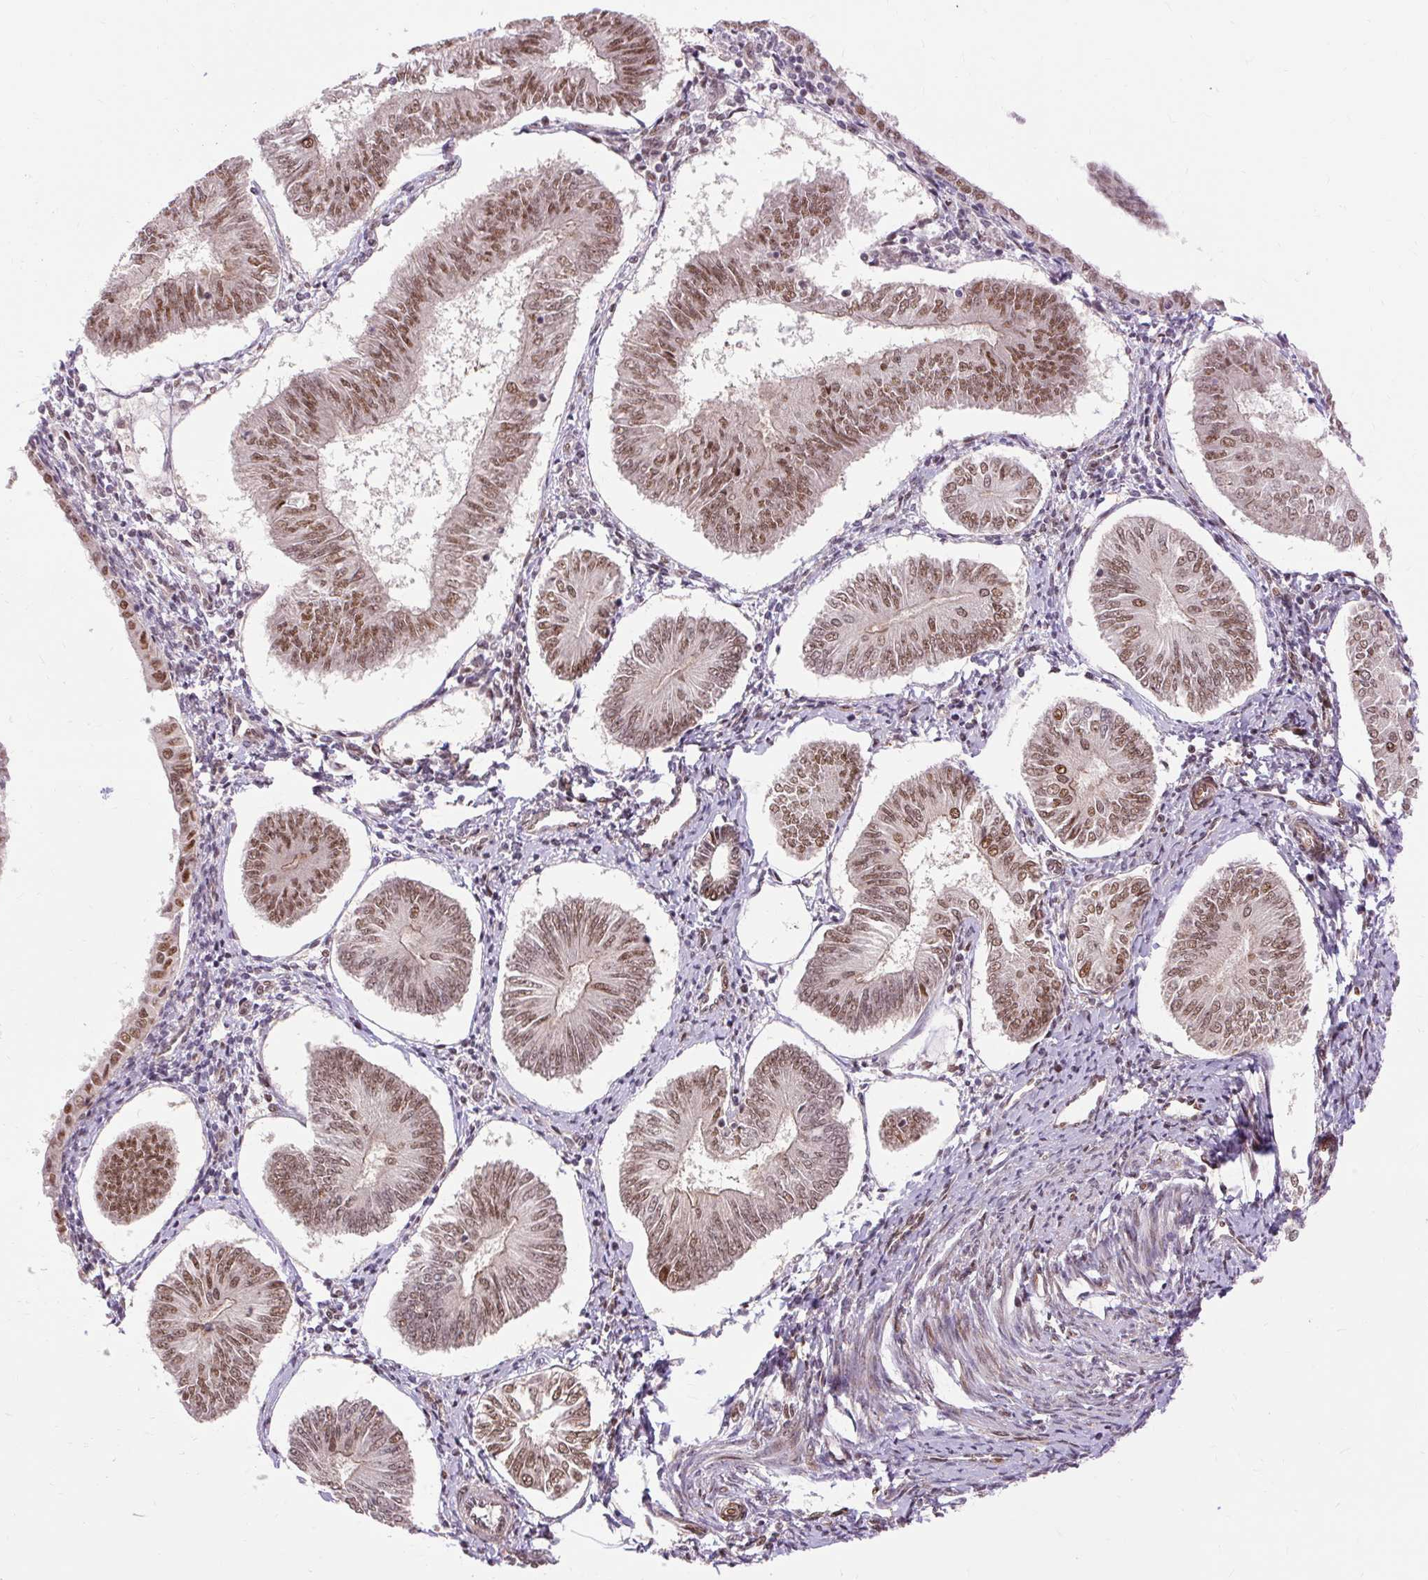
{"staining": {"intensity": "moderate", "quantity": ">75%", "location": "nuclear"}, "tissue": "endometrial cancer", "cell_type": "Tumor cells", "image_type": "cancer", "snomed": [{"axis": "morphology", "description": "Adenocarcinoma, NOS"}, {"axis": "topography", "description": "Endometrium"}], "caption": "A medium amount of moderate nuclear staining is appreciated in approximately >75% of tumor cells in endometrial cancer tissue. (DAB = brown stain, brightfield microscopy at high magnification).", "gene": "MECOM", "patient": {"sex": "female", "age": 58}}